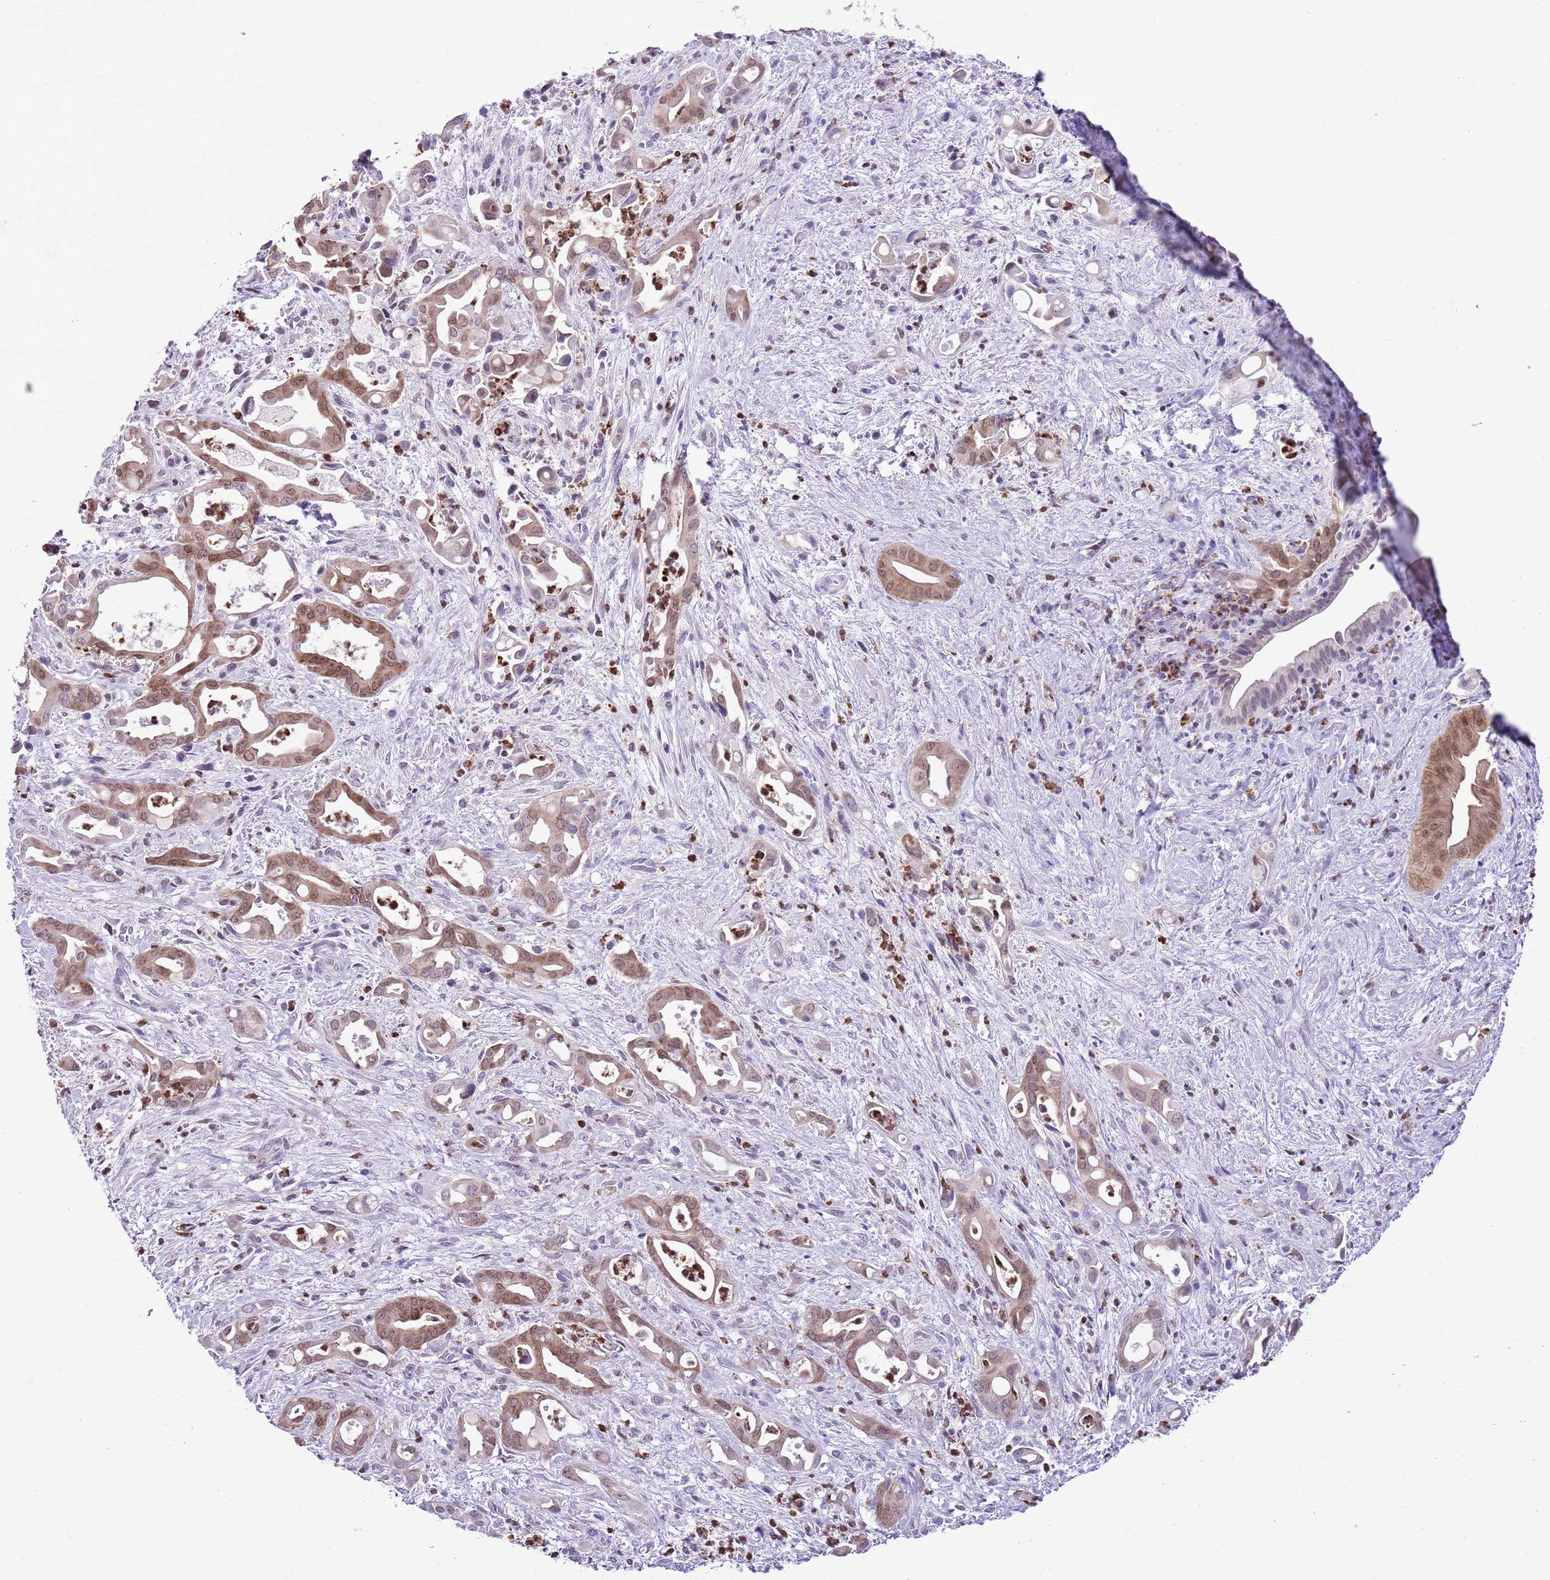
{"staining": {"intensity": "moderate", "quantity": ">75%", "location": "nuclear"}, "tissue": "liver cancer", "cell_type": "Tumor cells", "image_type": "cancer", "snomed": [{"axis": "morphology", "description": "Cholangiocarcinoma"}, {"axis": "topography", "description": "Liver"}], "caption": "Liver cancer stained with a brown dye reveals moderate nuclear positive positivity in approximately >75% of tumor cells.", "gene": "PRR15", "patient": {"sex": "female", "age": 68}}